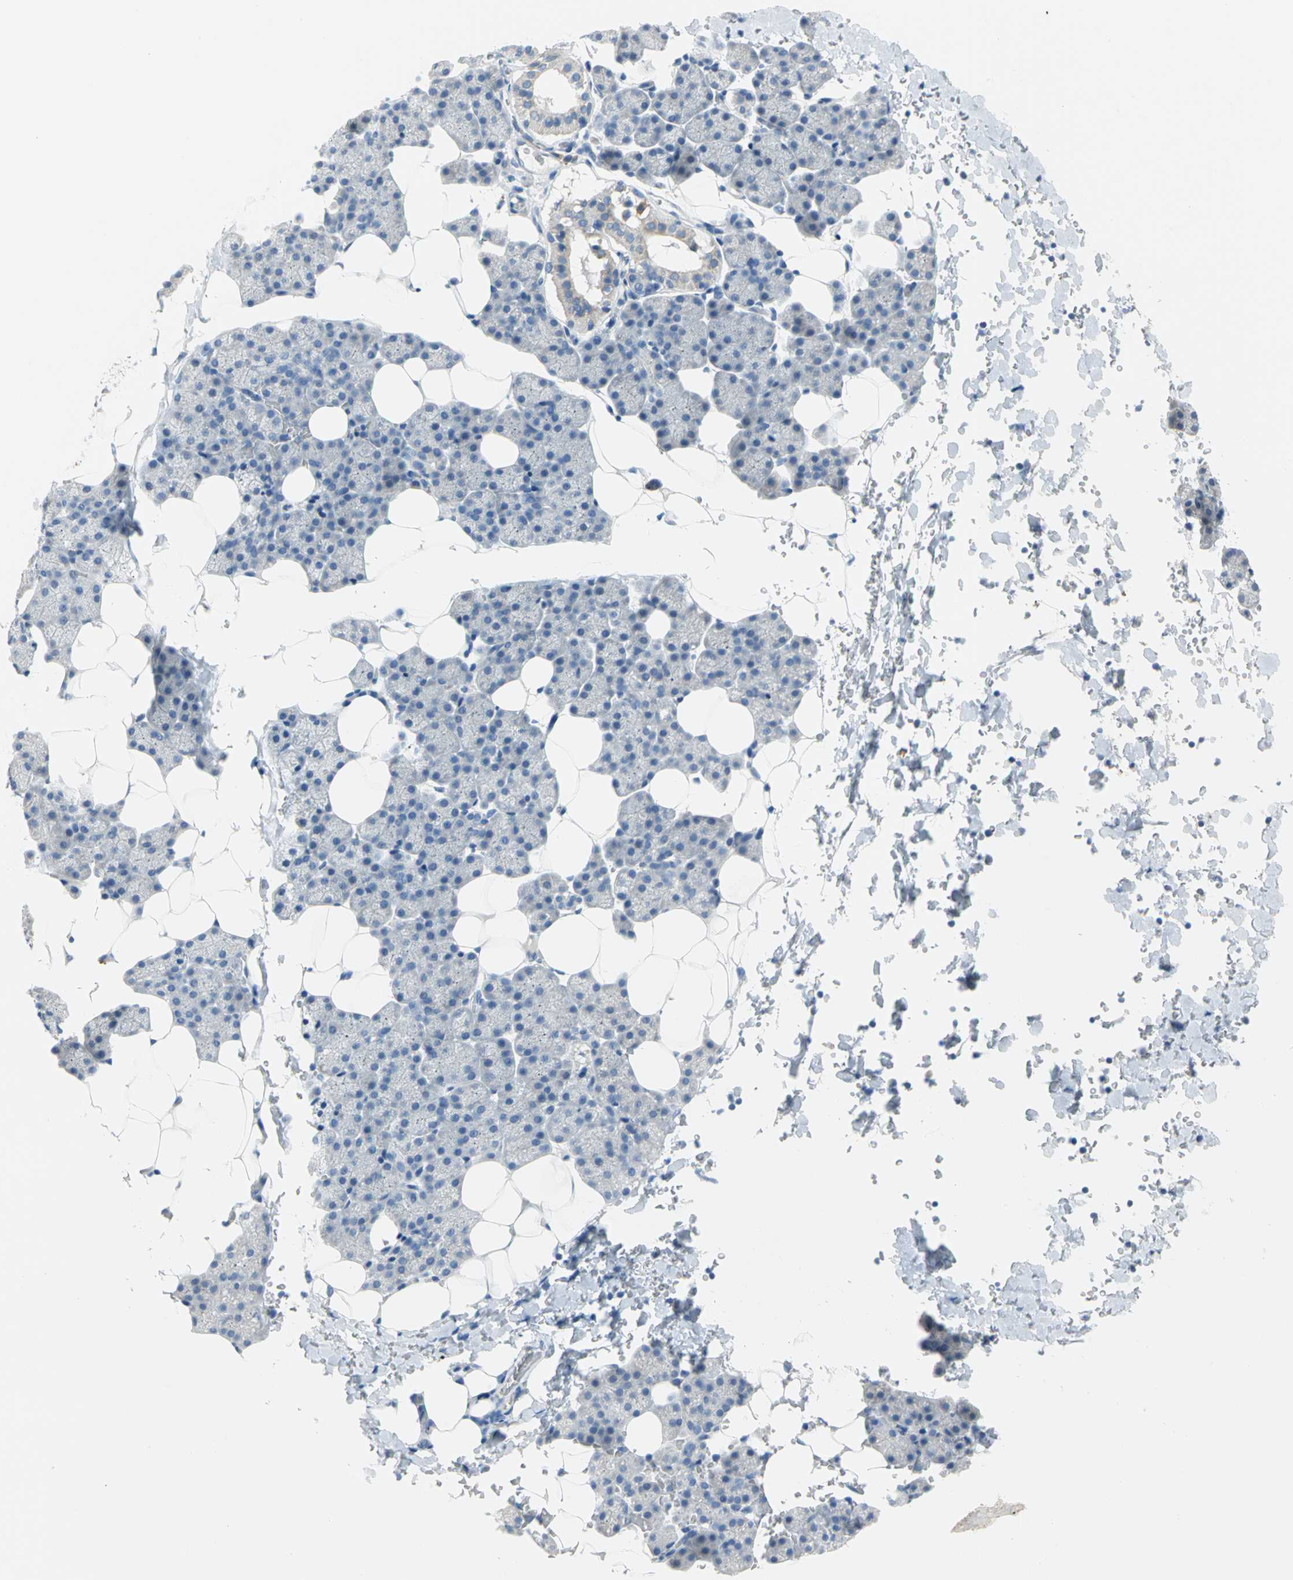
{"staining": {"intensity": "weak", "quantity": "<25%", "location": "cytoplasmic/membranous"}, "tissue": "salivary gland", "cell_type": "Glandular cells", "image_type": "normal", "snomed": [{"axis": "morphology", "description": "Normal tissue, NOS"}, {"axis": "topography", "description": "Lymph node"}, {"axis": "topography", "description": "Salivary gland"}], "caption": "An image of salivary gland stained for a protein demonstrates no brown staining in glandular cells.", "gene": "ALOX15", "patient": {"sex": "male", "age": 8}}